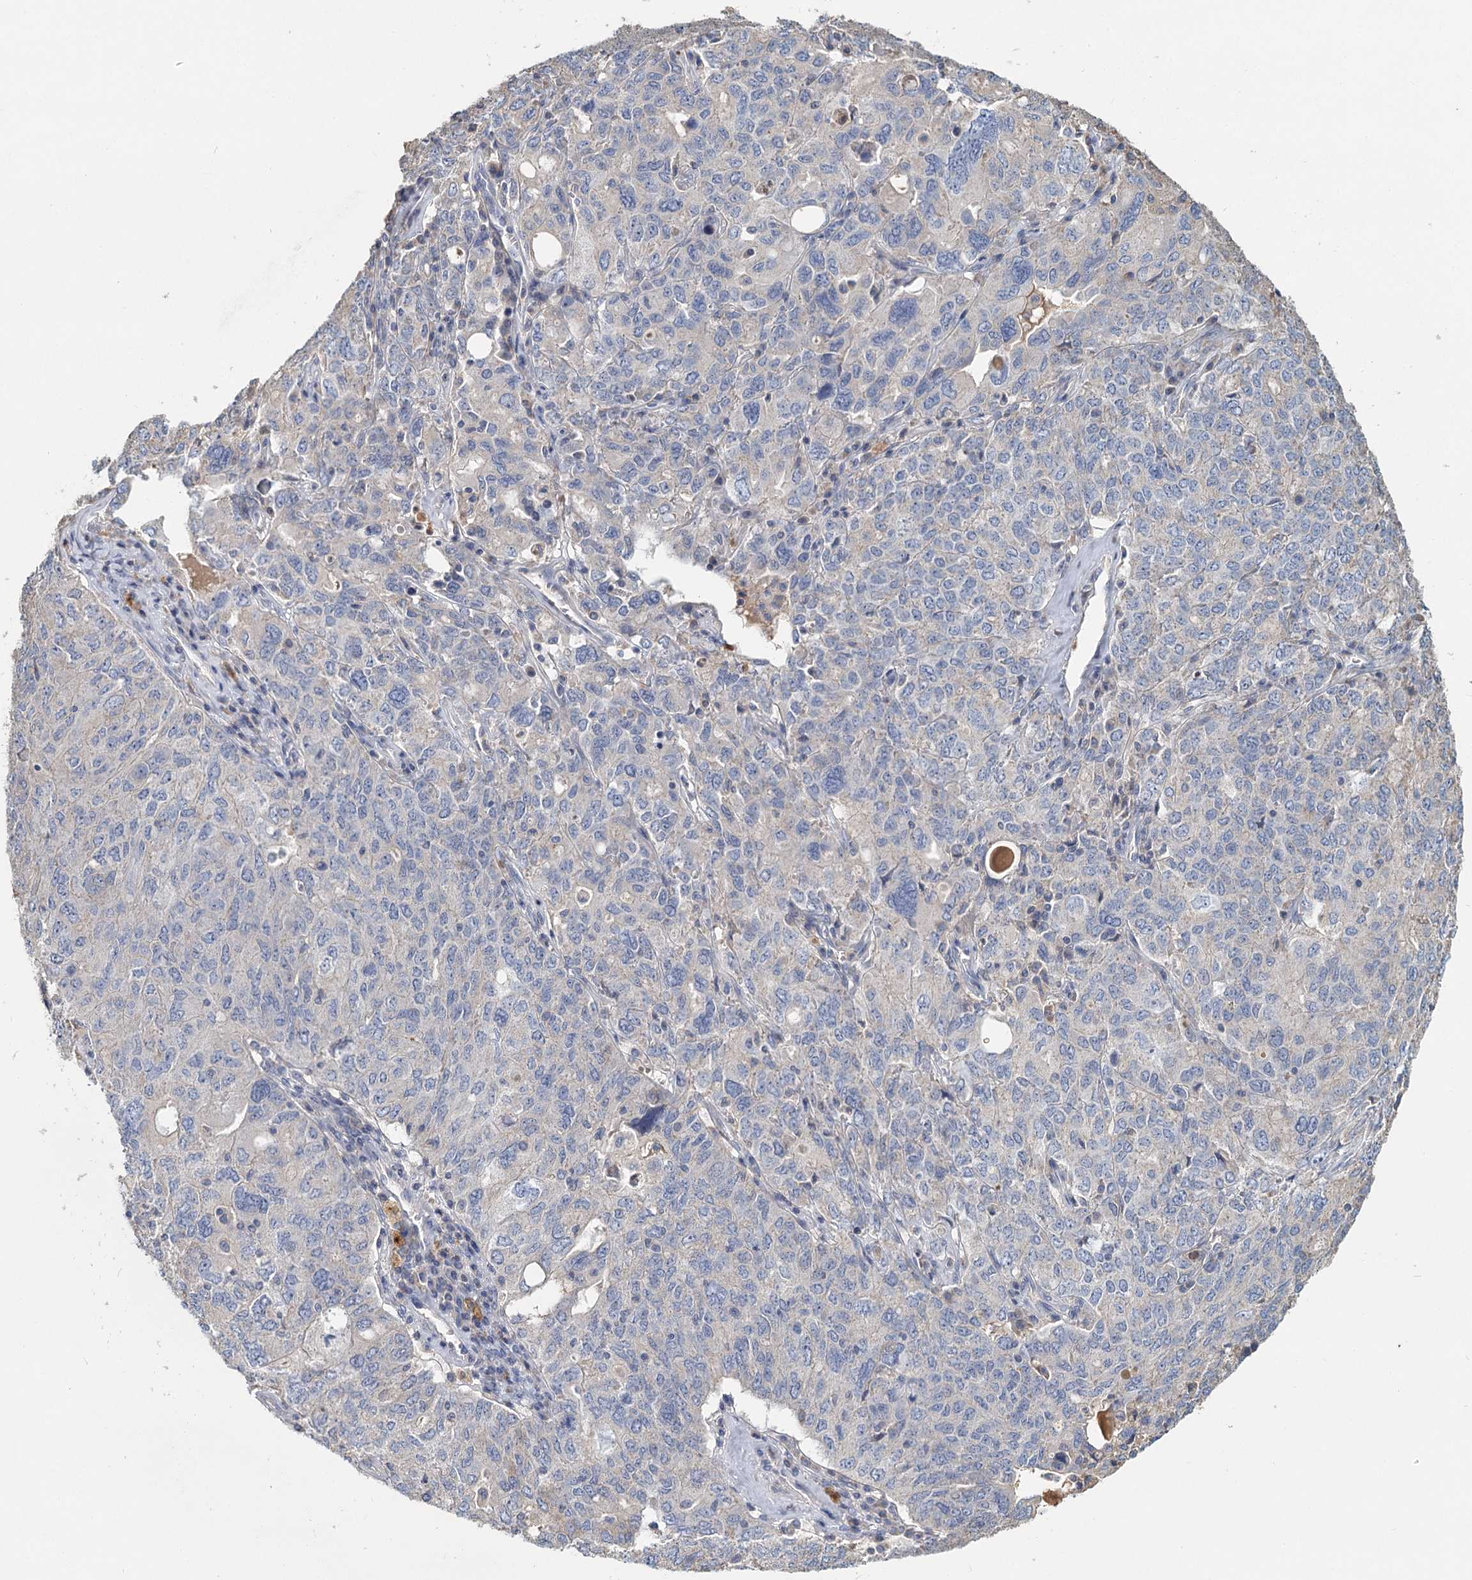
{"staining": {"intensity": "negative", "quantity": "none", "location": "none"}, "tissue": "ovarian cancer", "cell_type": "Tumor cells", "image_type": "cancer", "snomed": [{"axis": "morphology", "description": "Carcinoma, endometroid"}, {"axis": "topography", "description": "Ovary"}], "caption": "Tumor cells are negative for brown protein staining in ovarian cancer (endometroid carcinoma).", "gene": "HES2", "patient": {"sex": "female", "age": 62}}